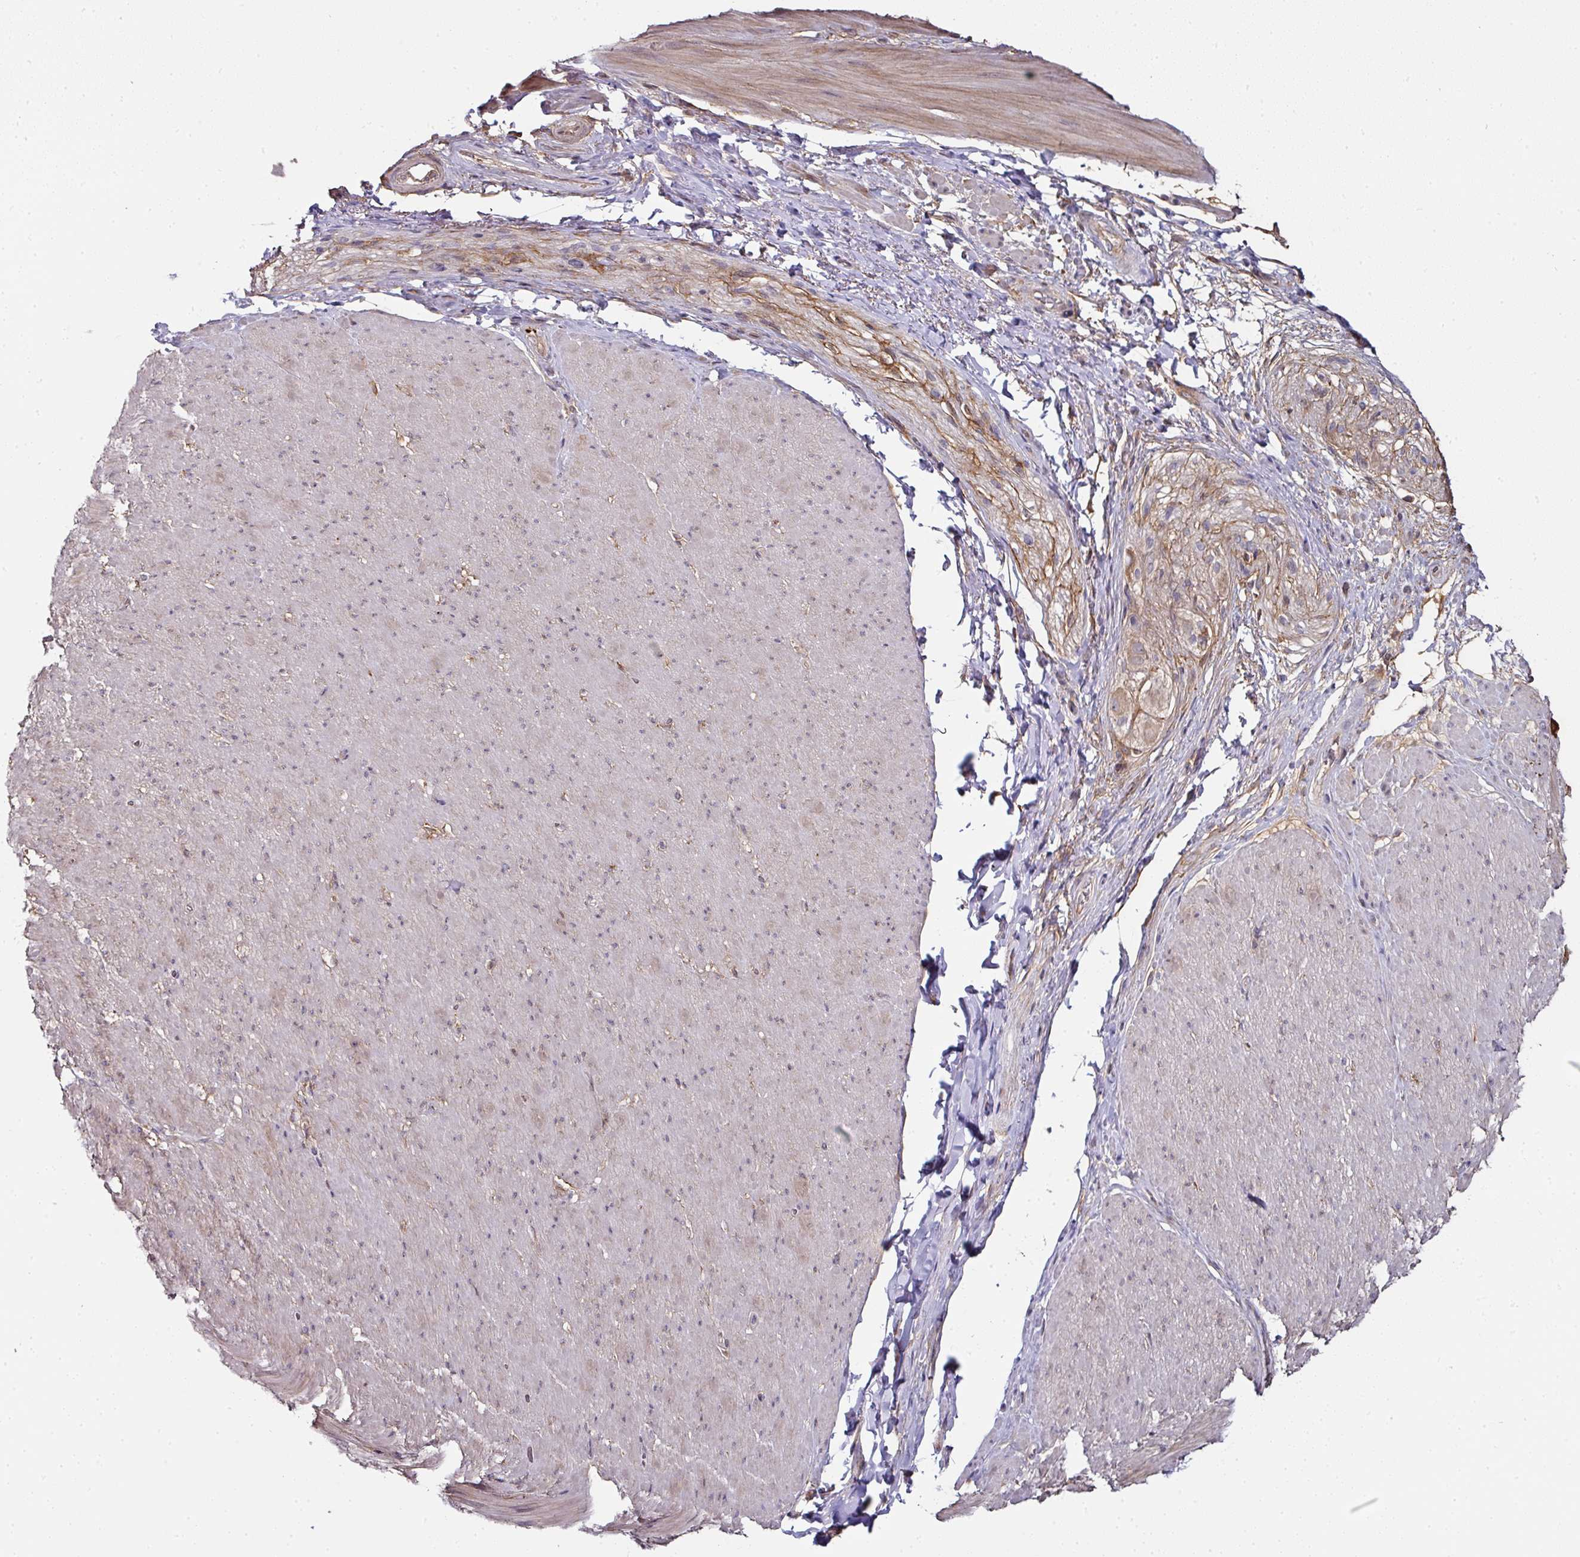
{"staining": {"intensity": "weak", "quantity": "25%-75%", "location": "cytoplasmic/membranous"}, "tissue": "smooth muscle", "cell_type": "Smooth muscle cells", "image_type": "normal", "snomed": [{"axis": "morphology", "description": "Normal tissue, NOS"}, {"axis": "topography", "description": "Smooth muscle"}, {"axis": "topography", "description": "Rectum"}], "caption": "Immunohistochemical staining of unremarkable smooth muscle demonstrates low levels of weak cytoplasmic/membranous staining in approximately 25%-75% of smooth muscle cells.", "gene": "CTDSP2", "patient": {"sex": "male", "age": 53}}